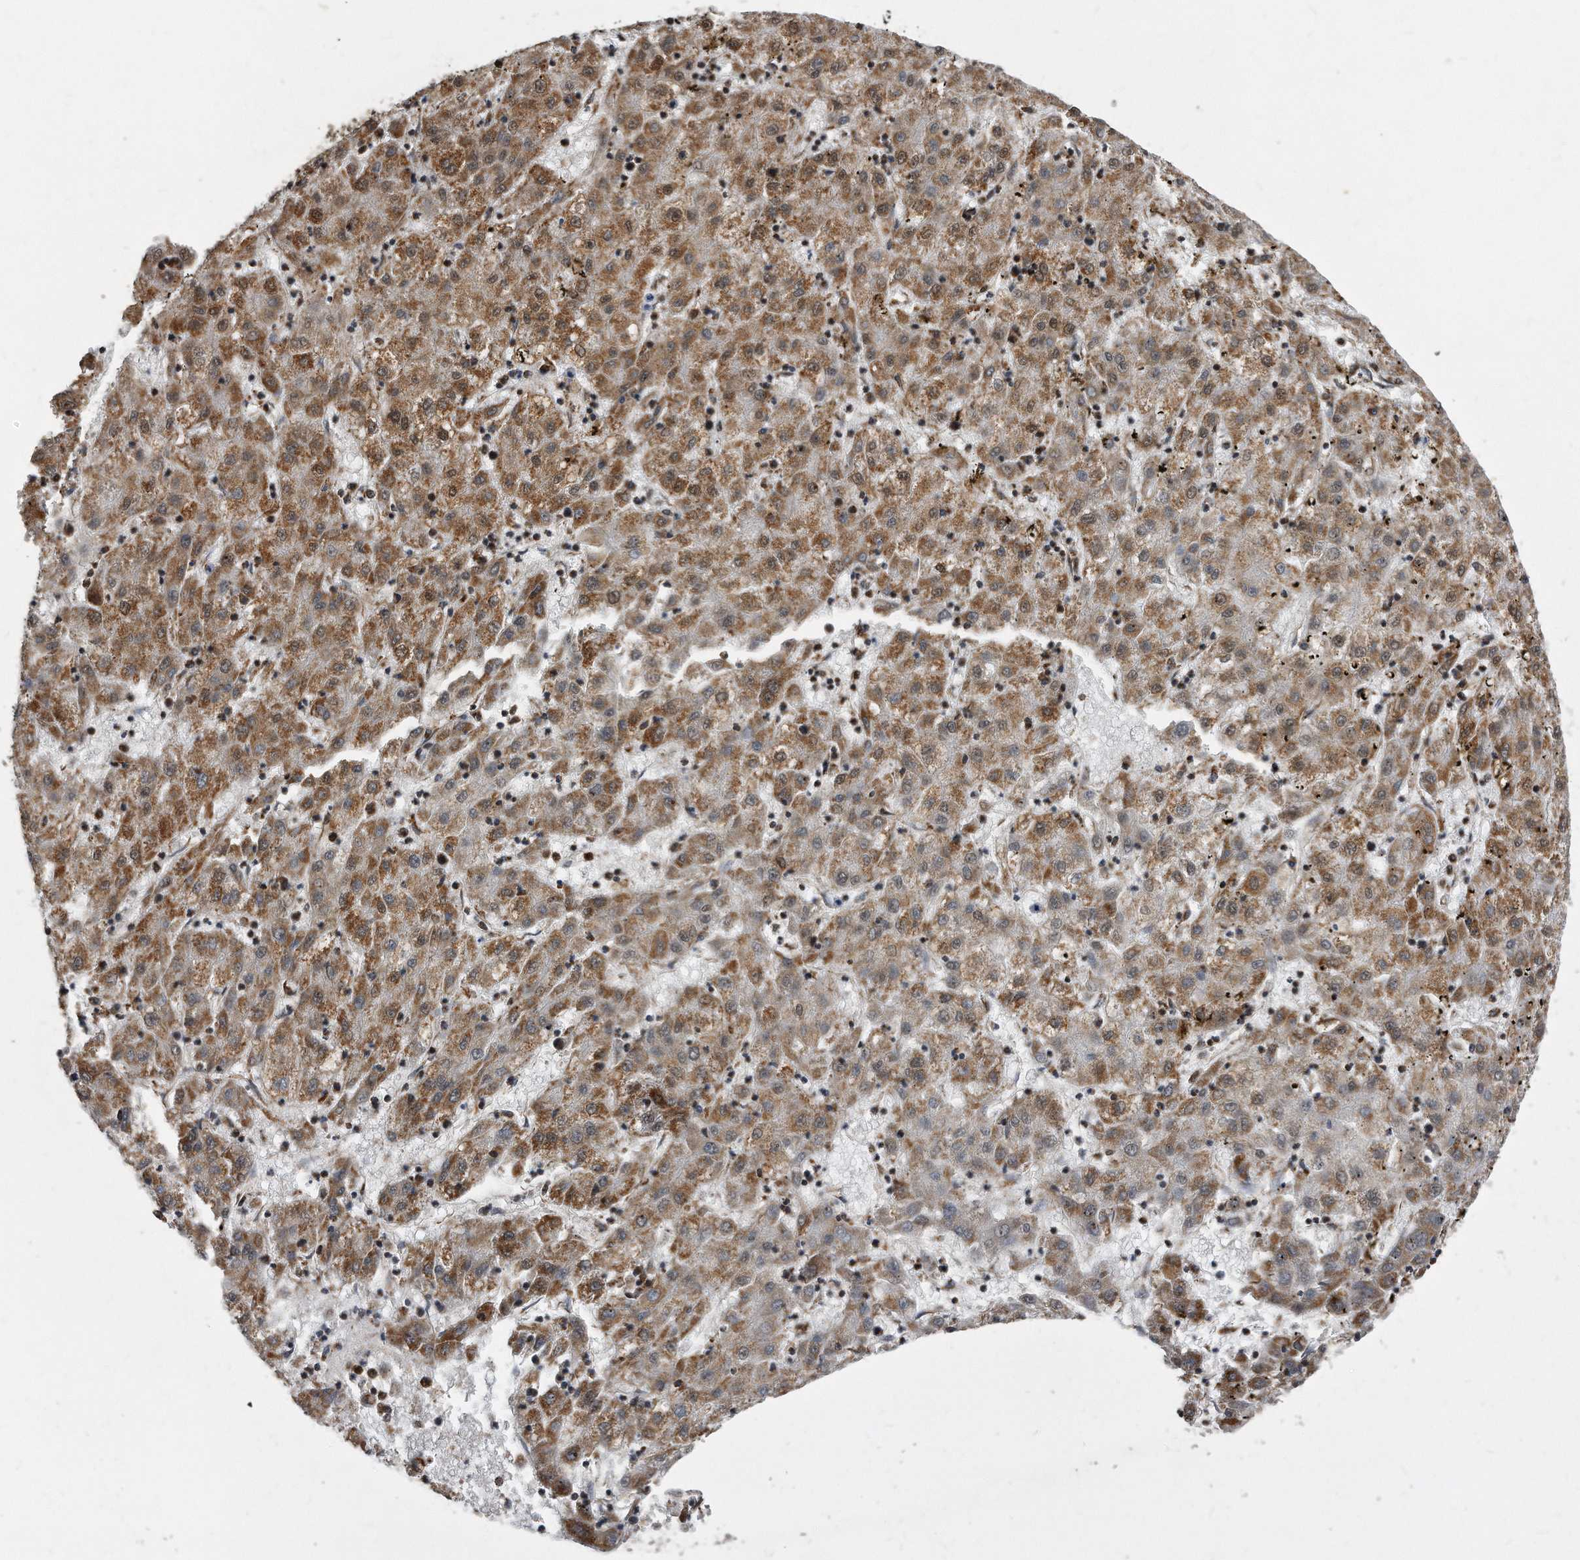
{"staining": {"intensity": "moderate", "quantity": ">75%", "location": "cytoplasmic/membranous"}, "tissue": "liver cancer", "cell_type": "Tumor cells", "image_type": "cancer", "snomed": [{"axis": "morphology", "description": "Carcinoma, Hepatocellular, NOS"}, {"axis": "topography", "description": "Liver"}], "caption": "IHC (DAB) staining of liver cancer exhibits moderate cytoplasmic/membranous protein expression in about >75% of tumor cells.", "gene": "DUSP22", "patient": {"sex": "male", "age": 72}}